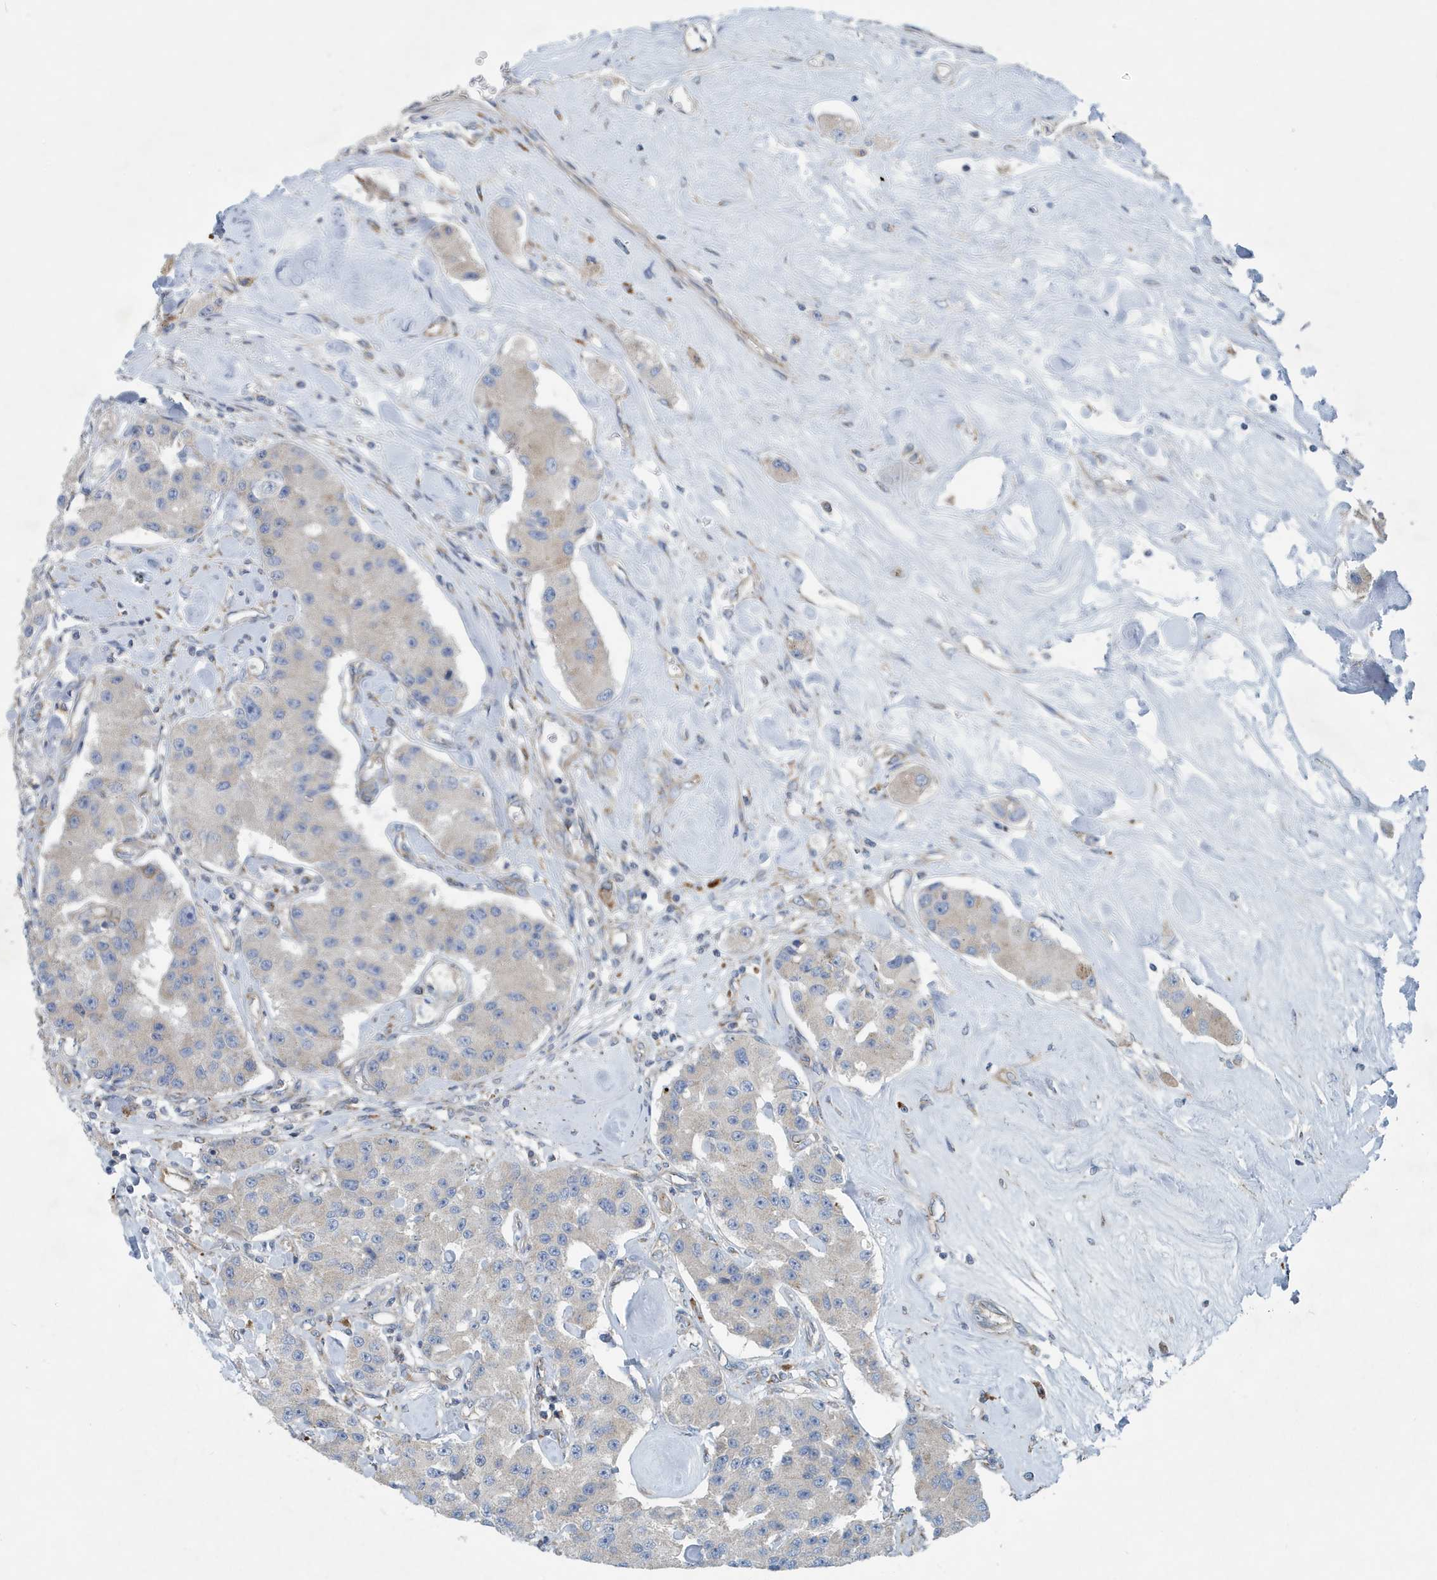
{"staining": {"intensity": "weak", "quantity": "<25%", "location": "cytoplasmic/membranous"}, "tissue": "carcinoid", "cell_type": "Tumor cells", "image_type": "cancer", "snomed": [{"axis": "morphology", "description": "Carcinoid, malignant, NOS"}, {"axis": "topography", "description": "Pancreas"}], "caption": "DAB immunohistochemical staining of human carcinoid exhibits no significant staining in tumor cells. (Brightfield microscopy of DAB (3,3'-diaminobenzidine) immunohistochemistry at high magnification).", "gene": "PPM1M", "patient": {"sex": "male", "age": 41}}